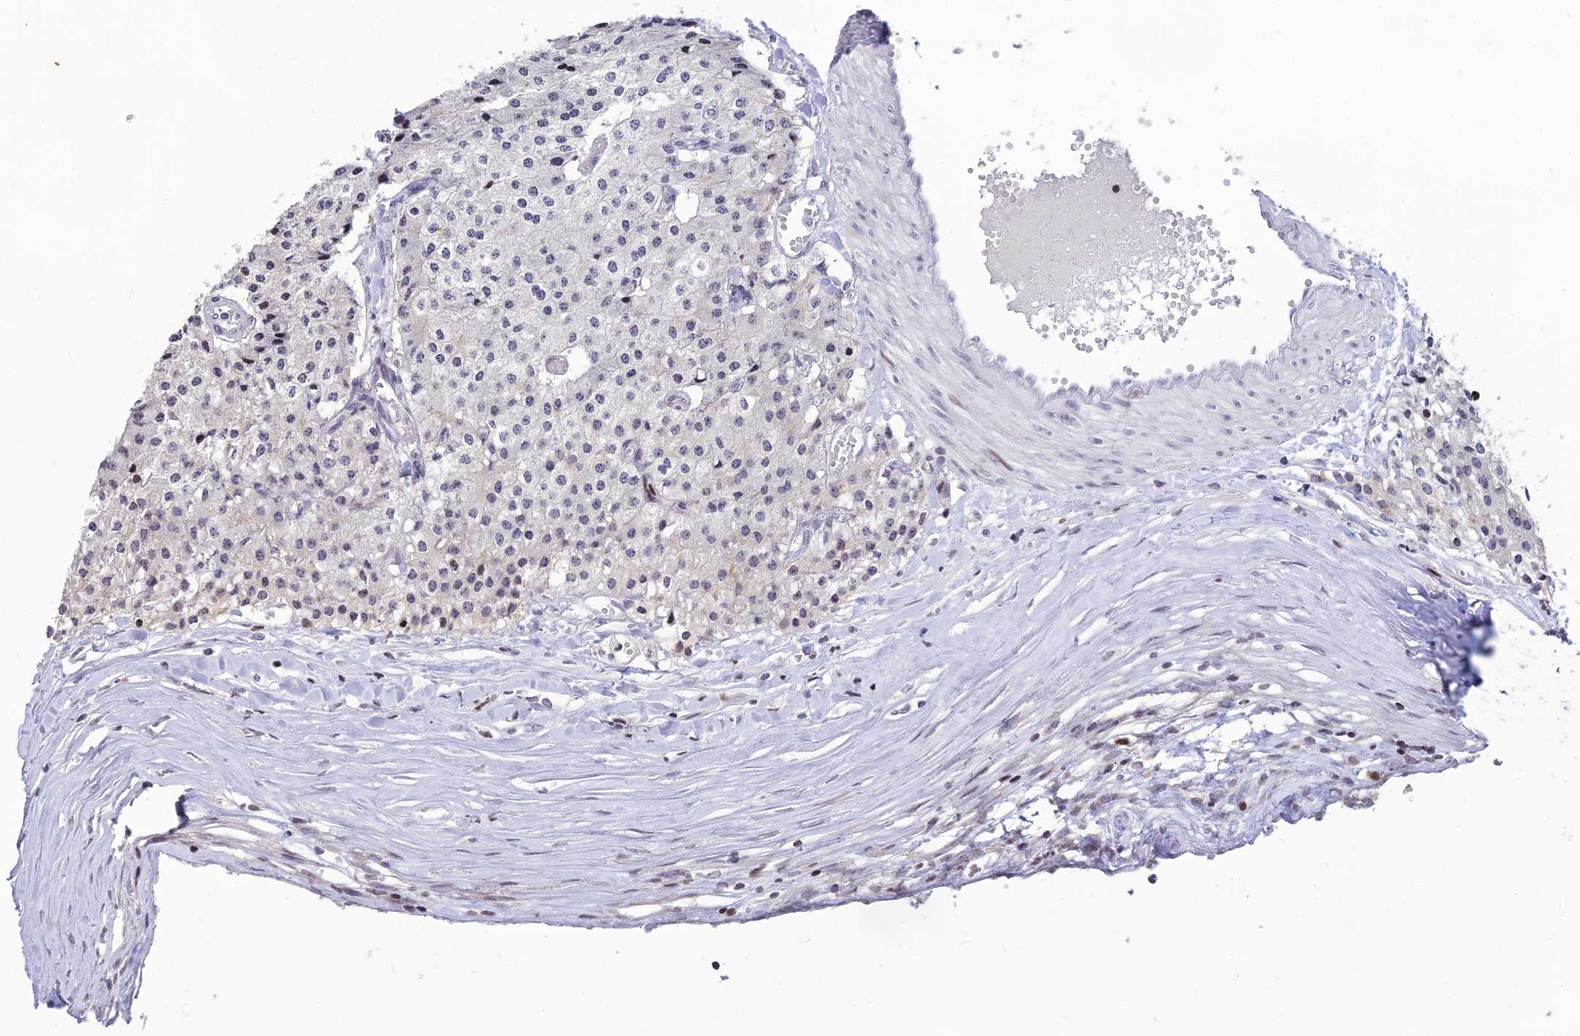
{"staining": {"intensity": "negative", "quantity": "none", "location": "none"}, "tissue": "carcinoid", "cell_type": "Tumor cells", "image_type": "cancer", "snomed": [{"axis": "morphology", "description": "Carcinoid, malignant, NOS"}, {"axis": "topography", "description": "Colon"}], "caption": "A micrograph of malignant carcinoid stained for a protein demonstrates no brown staining in tumor cells. (Stains: DAB IHC with hematoxylin counter stain, Microscopy: brightfield microscopy at high magnification).", "gene": "TMEM134", "patient": {"sex": "female", "age": 52}}